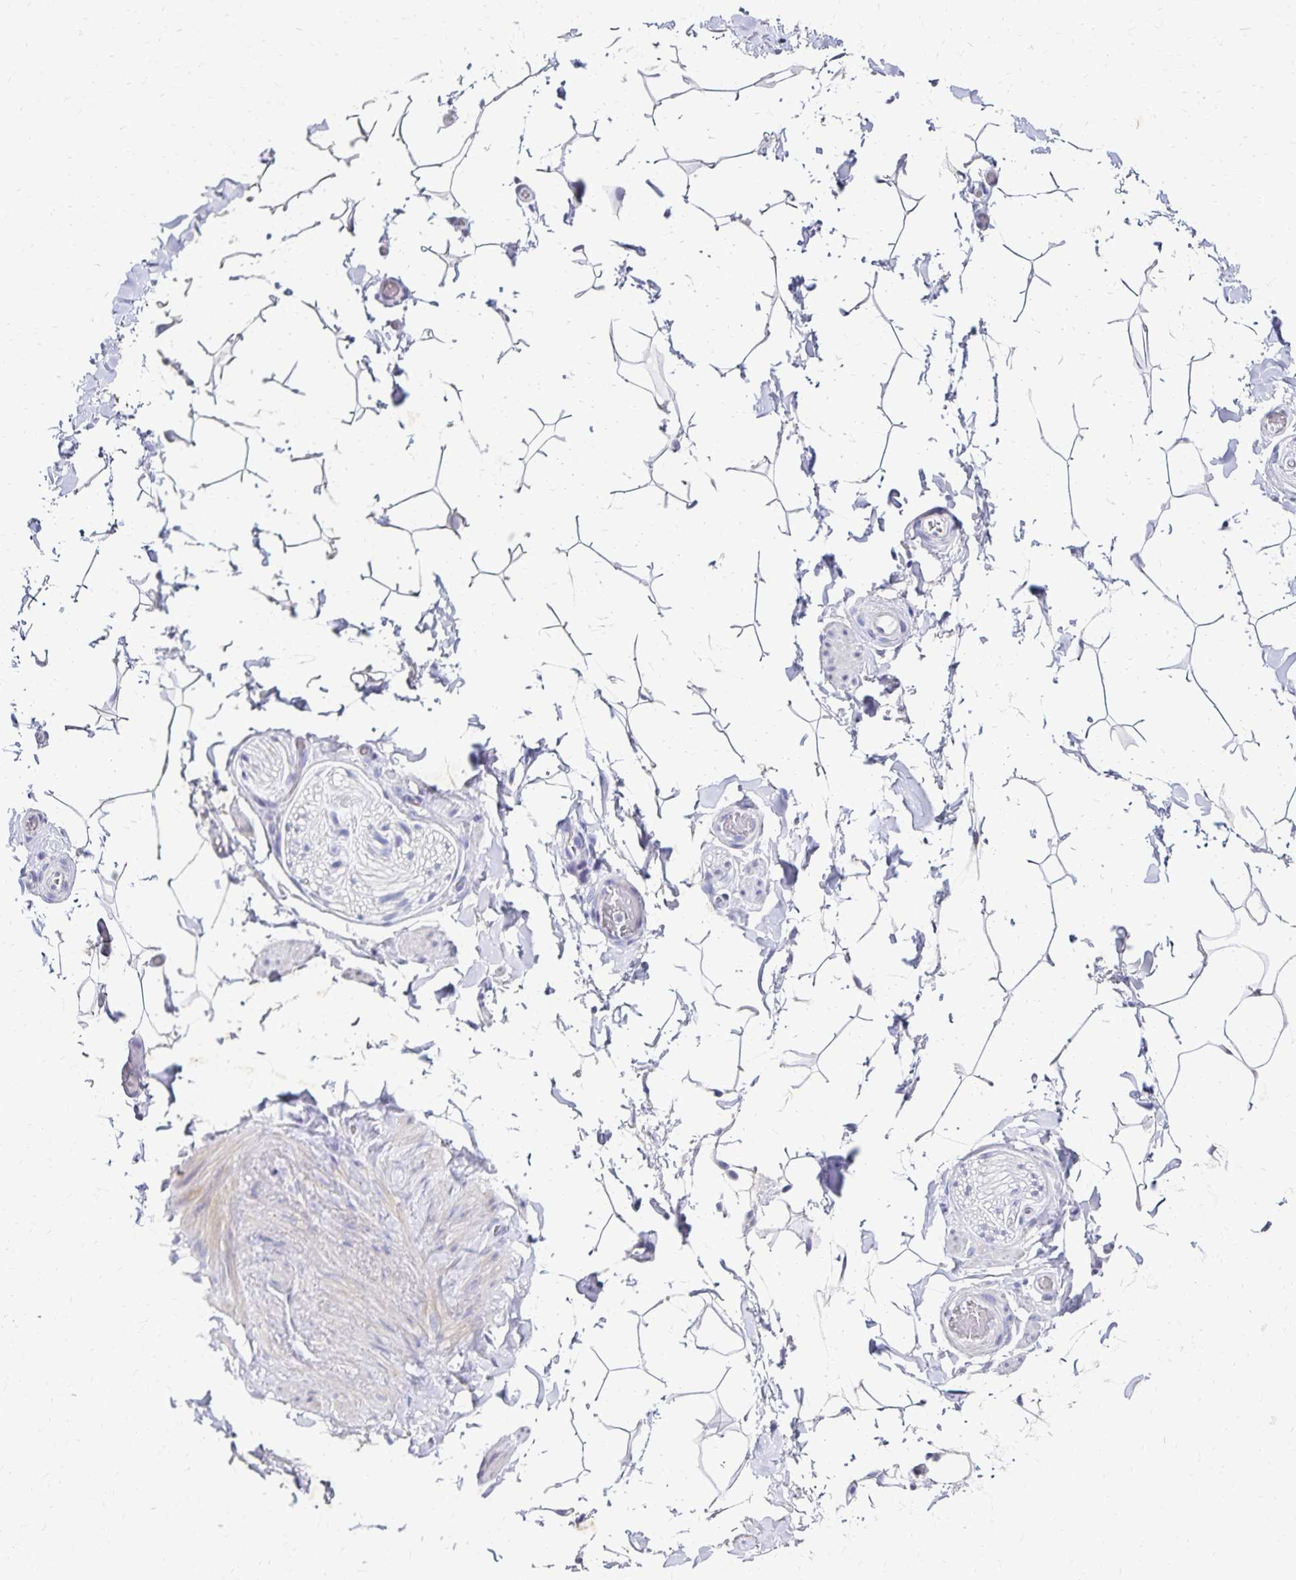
{"staining": {"intensity": "negative", "quantity": "none", "location": "none"}, "tissue": "adipose tissue", "cell_type": "Adipocytes", "image_type": "normal", "snomed": [{"axis": "morphology", "description": "Normal tissue, NOS"}, {"axis": "topography", "description": "Epididymis"}, {"axis": "topography", "description": "Peripheral nerve tissue"}], "caption": "The histopathology image exhibits no significant positivity in adipocytes of adipose tissue. Nuclei are stained in blue.", "gene": "PAX5", "patient": {"sex": "male", "age": 32}}